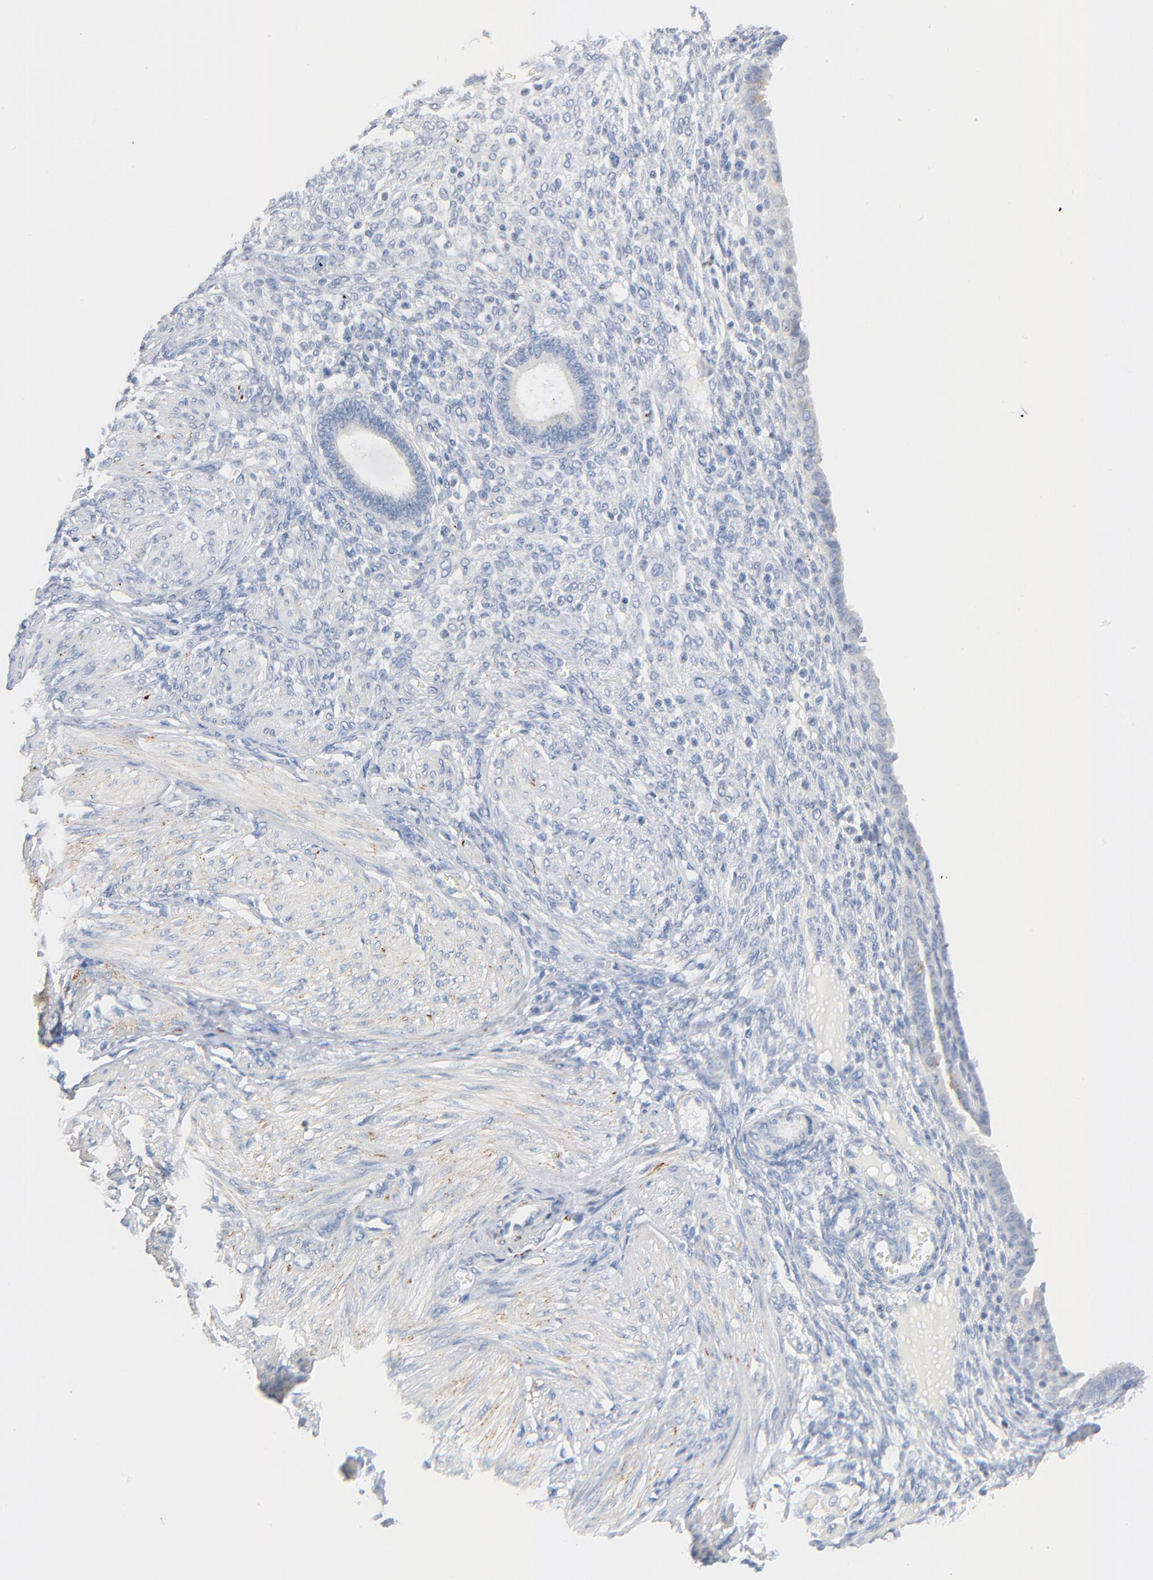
{"staining": {"intensity": "negative", "quantity": "none", "location": "none"}, "tissue": "endometrium", "cell_type": "Cells in endometrial stroma", "image_type": "normal", "snomed": [{"axis": "morphology", "description": "Normal tissue, NOS"}, {"axis": "topography", "description": "Endometrium"}], "caption": "A high-resolution histopathology image shows immunohistochemistry staining of unremarkable endometrium, which shows no significant positivity in cells in endometrial stroma.", "gene": "IFT43", "patient": {"sex": "female", "age": 72}}